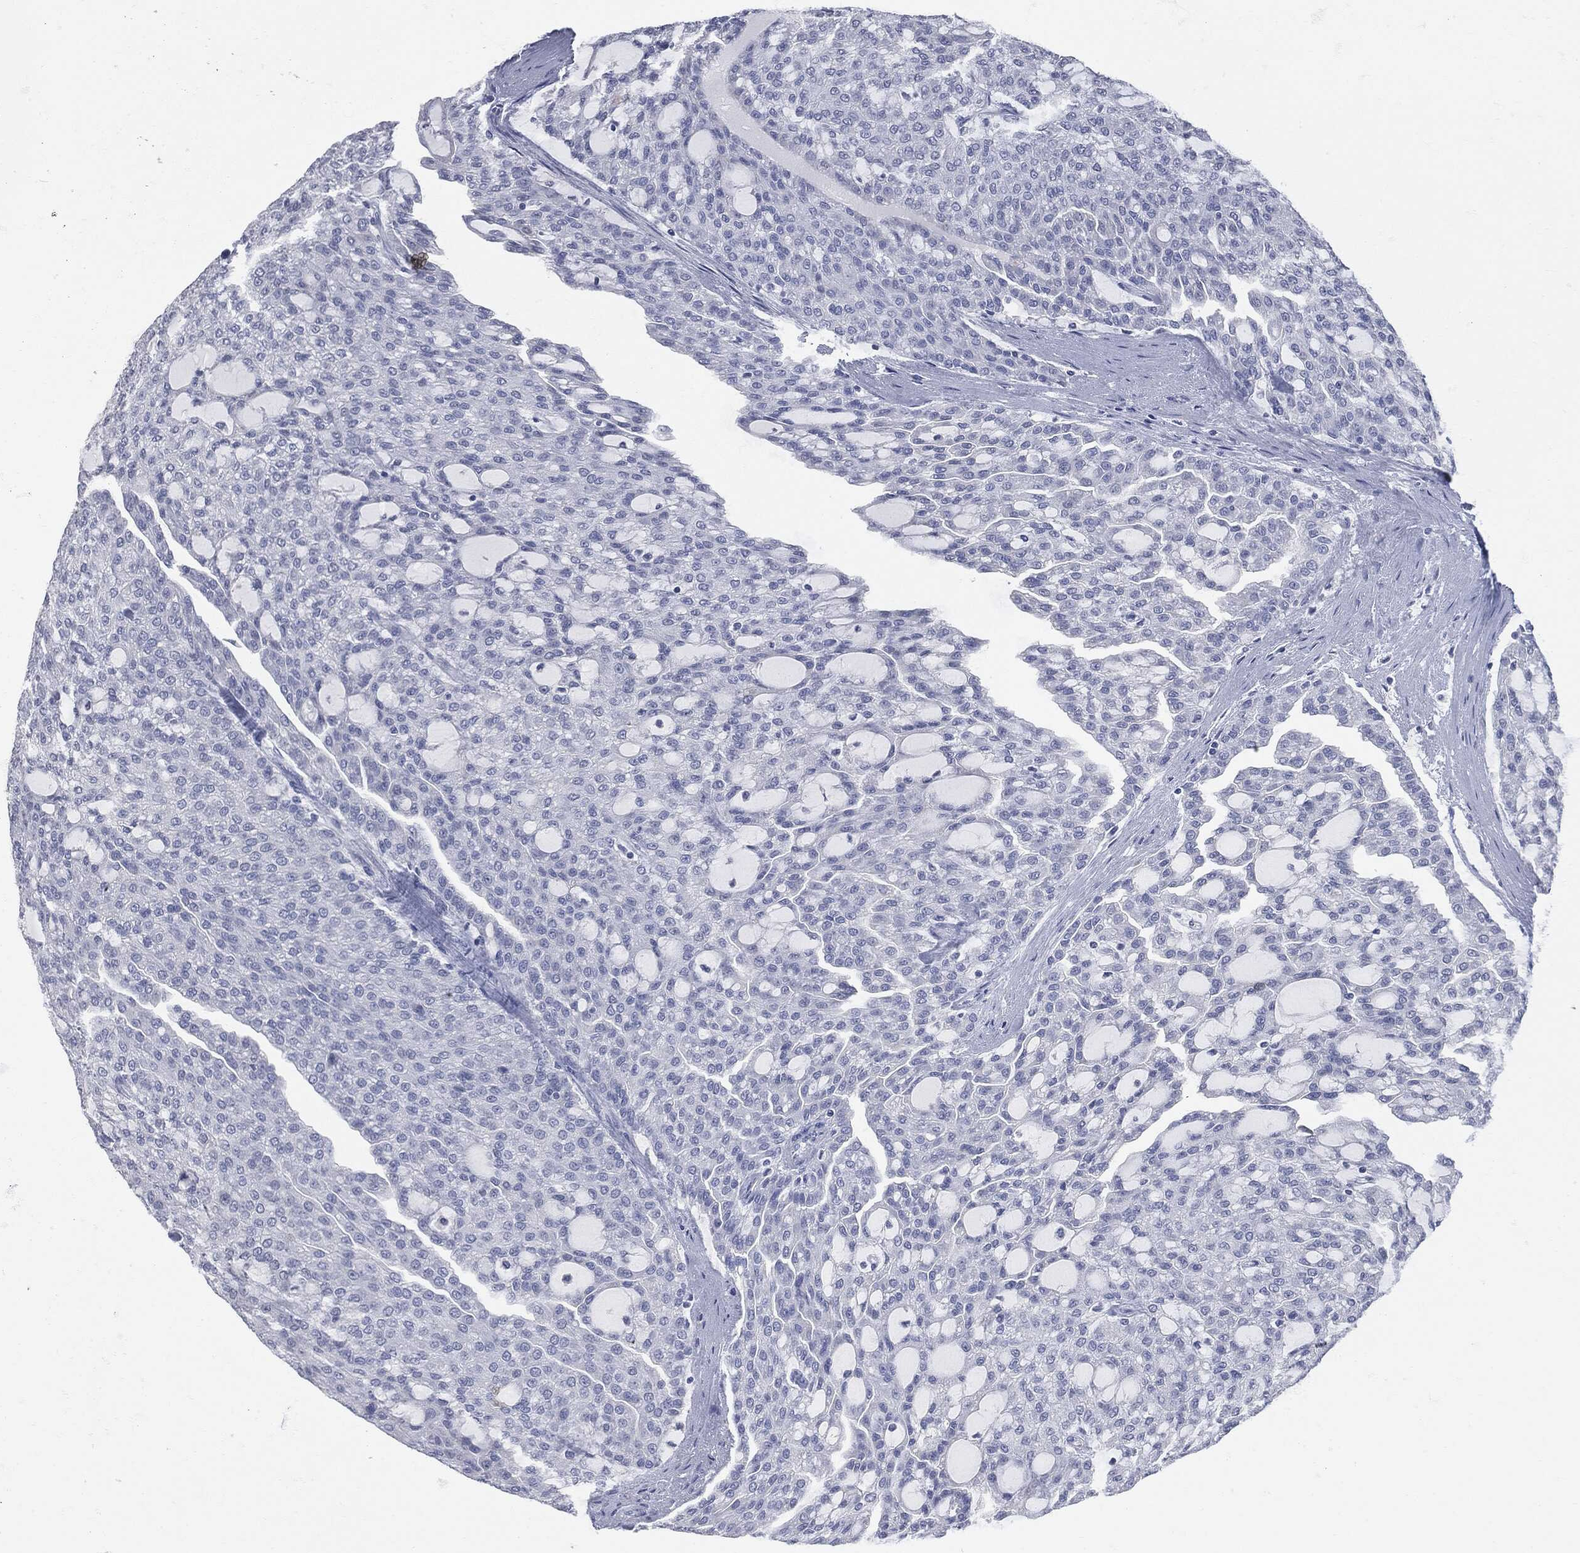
{"staining": {"intensity": "negative", "quantity": "none", "location": "none"}, "tissue": "renal cancer", "cell_type": "Tumor cells", "image_type": "cancer", "snomed": [{"axis": "morphology", "description": "Adenocarcinoma, NOS"}, {"axis": "topography", "description": "Kidney"}], "caption": "Immunohistochemical staining of renal adenocarcinoma displays no significant expression in tumor cells.", "gene": "UBE2C", "patient": {"sex": "male", "age": 63}}